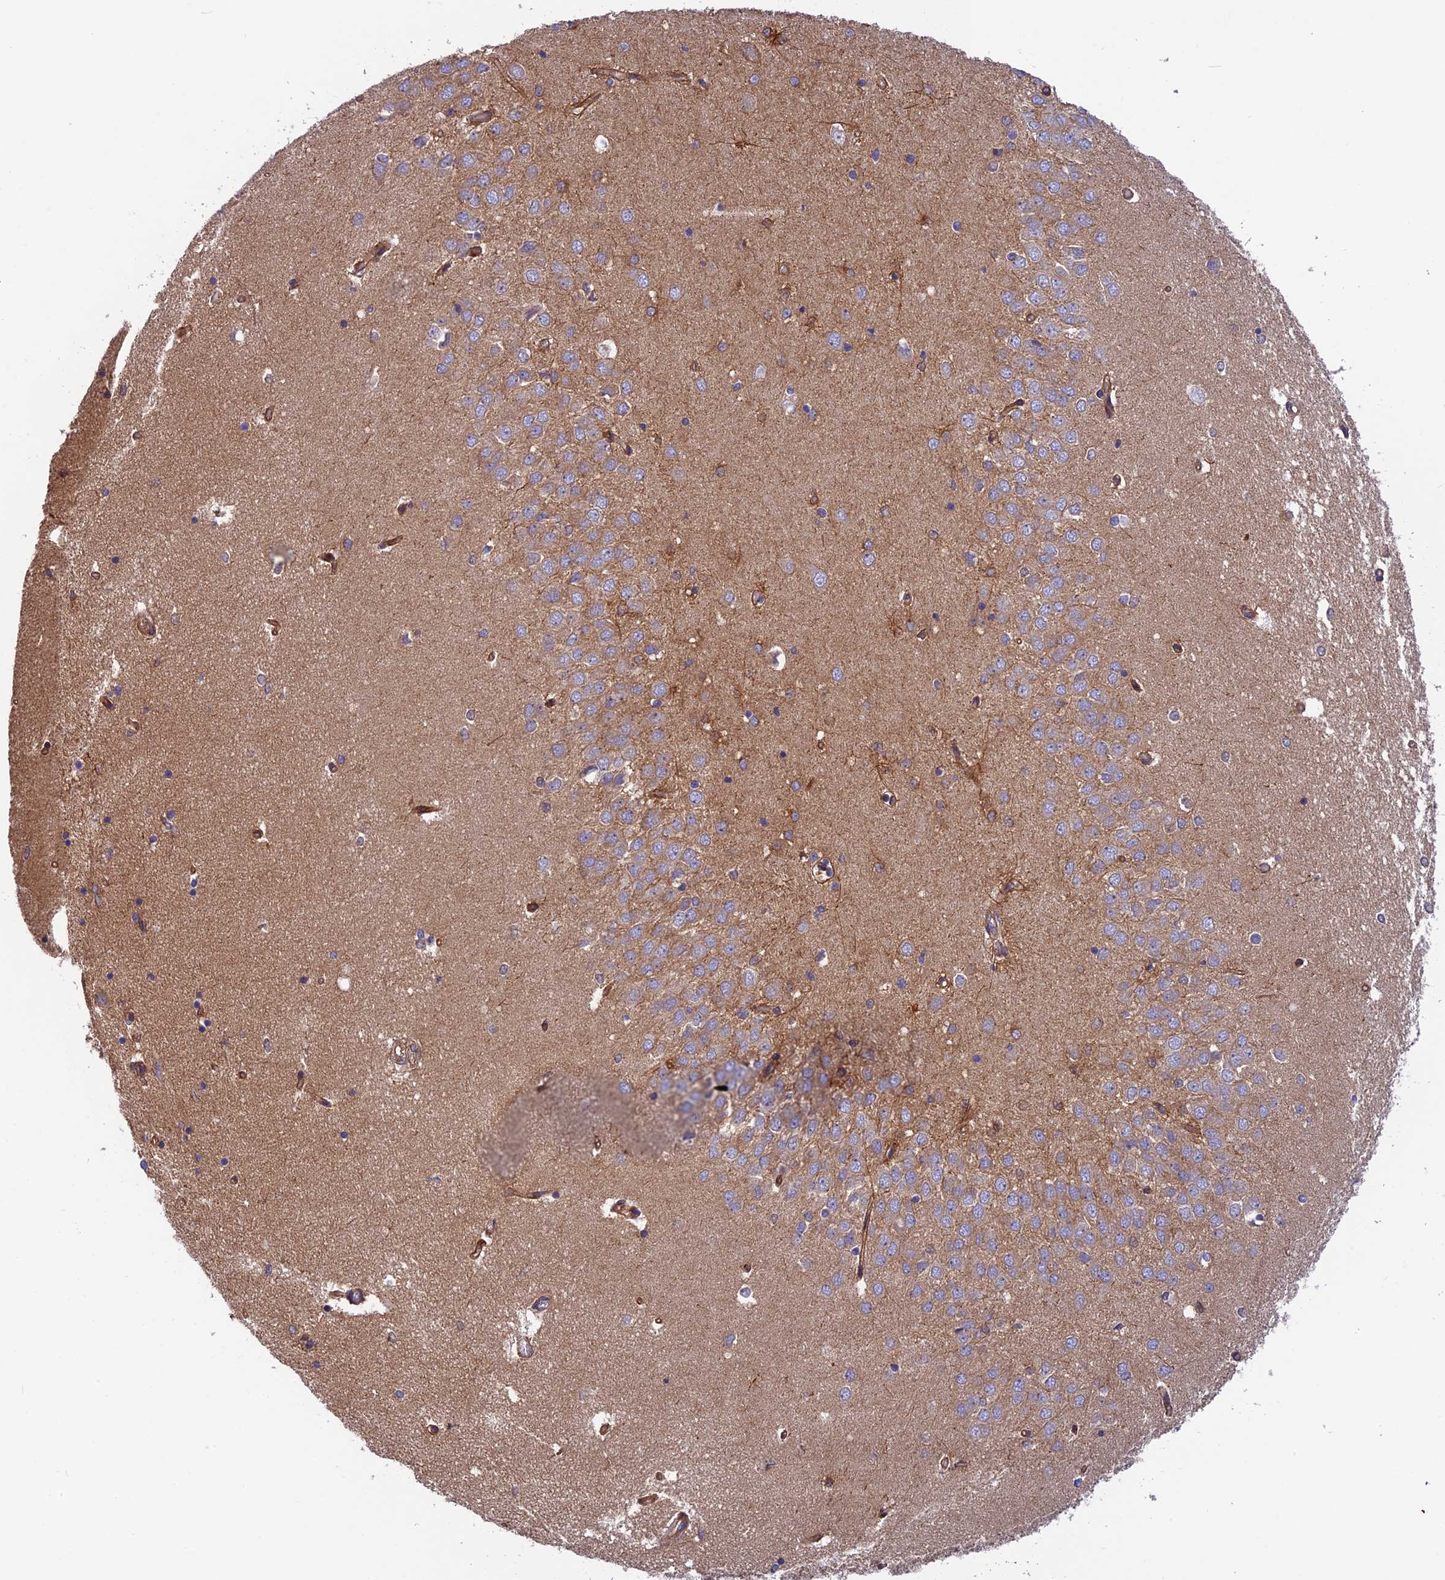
{"staining": {"intensity": "moderate", "quantity": "<25%", "location": "cytoplasmic/membranous"}, "tissue": "hippocampus", "cell_type": "Glial cells", "image_type": "normal", "snomed": [{"axis": "morphology", "description": "Normal tissue, NOS"}, {"axis": "topography", "description": "Hippocampus"}], "caption": "The immunohistochemical stain shows moderate cytoplasmic/membranous staining in glial cells of benign hippocampus. (brown staining indicates protein expression, while blue staining denotes nuclei).", "gene": "ADAMTS15", "patient": {"sex": "male", "age": 45}}